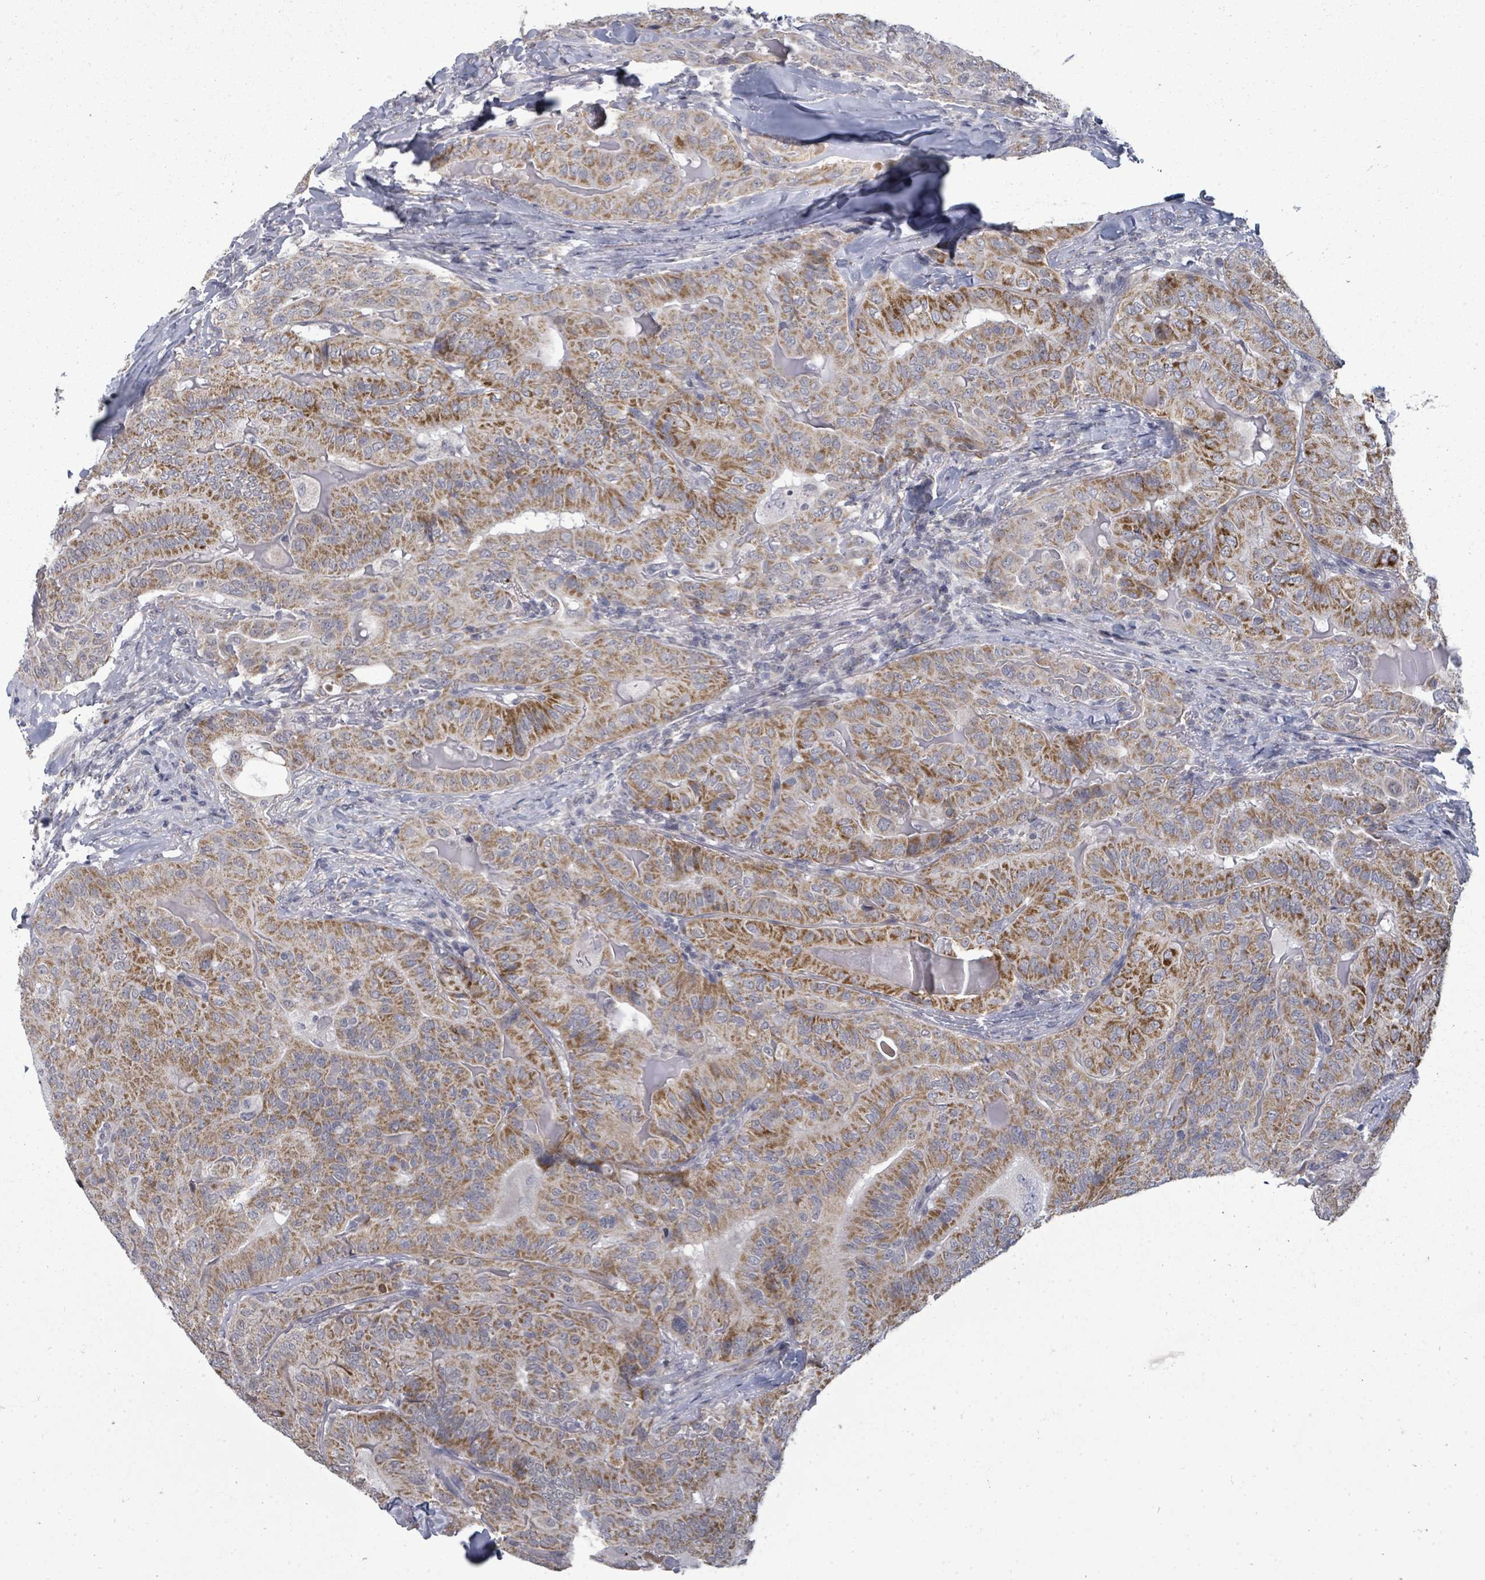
{"staining": {"intensity": "strong", "quantity": ">75%", "location": "cytoplasmic/membranous"}, "tissue": "thyroid cancer", "cell_type": "Tumor cells", "image_type": "cancer", "snomed": [{"axis": "morphology", "description": "Papillary adenocarcinoma, NOS"}, {"axis": "topography", "description": "Thyroid gland"}], "caption": "A high amount of strong cytoplasmic/membranous expression is identified in approximately >75% of tumor cells in thyroid papillary adenocarcinoma tissue.", "gene": "PTPN20", "patient": {"sex": "female", "age": 68}}